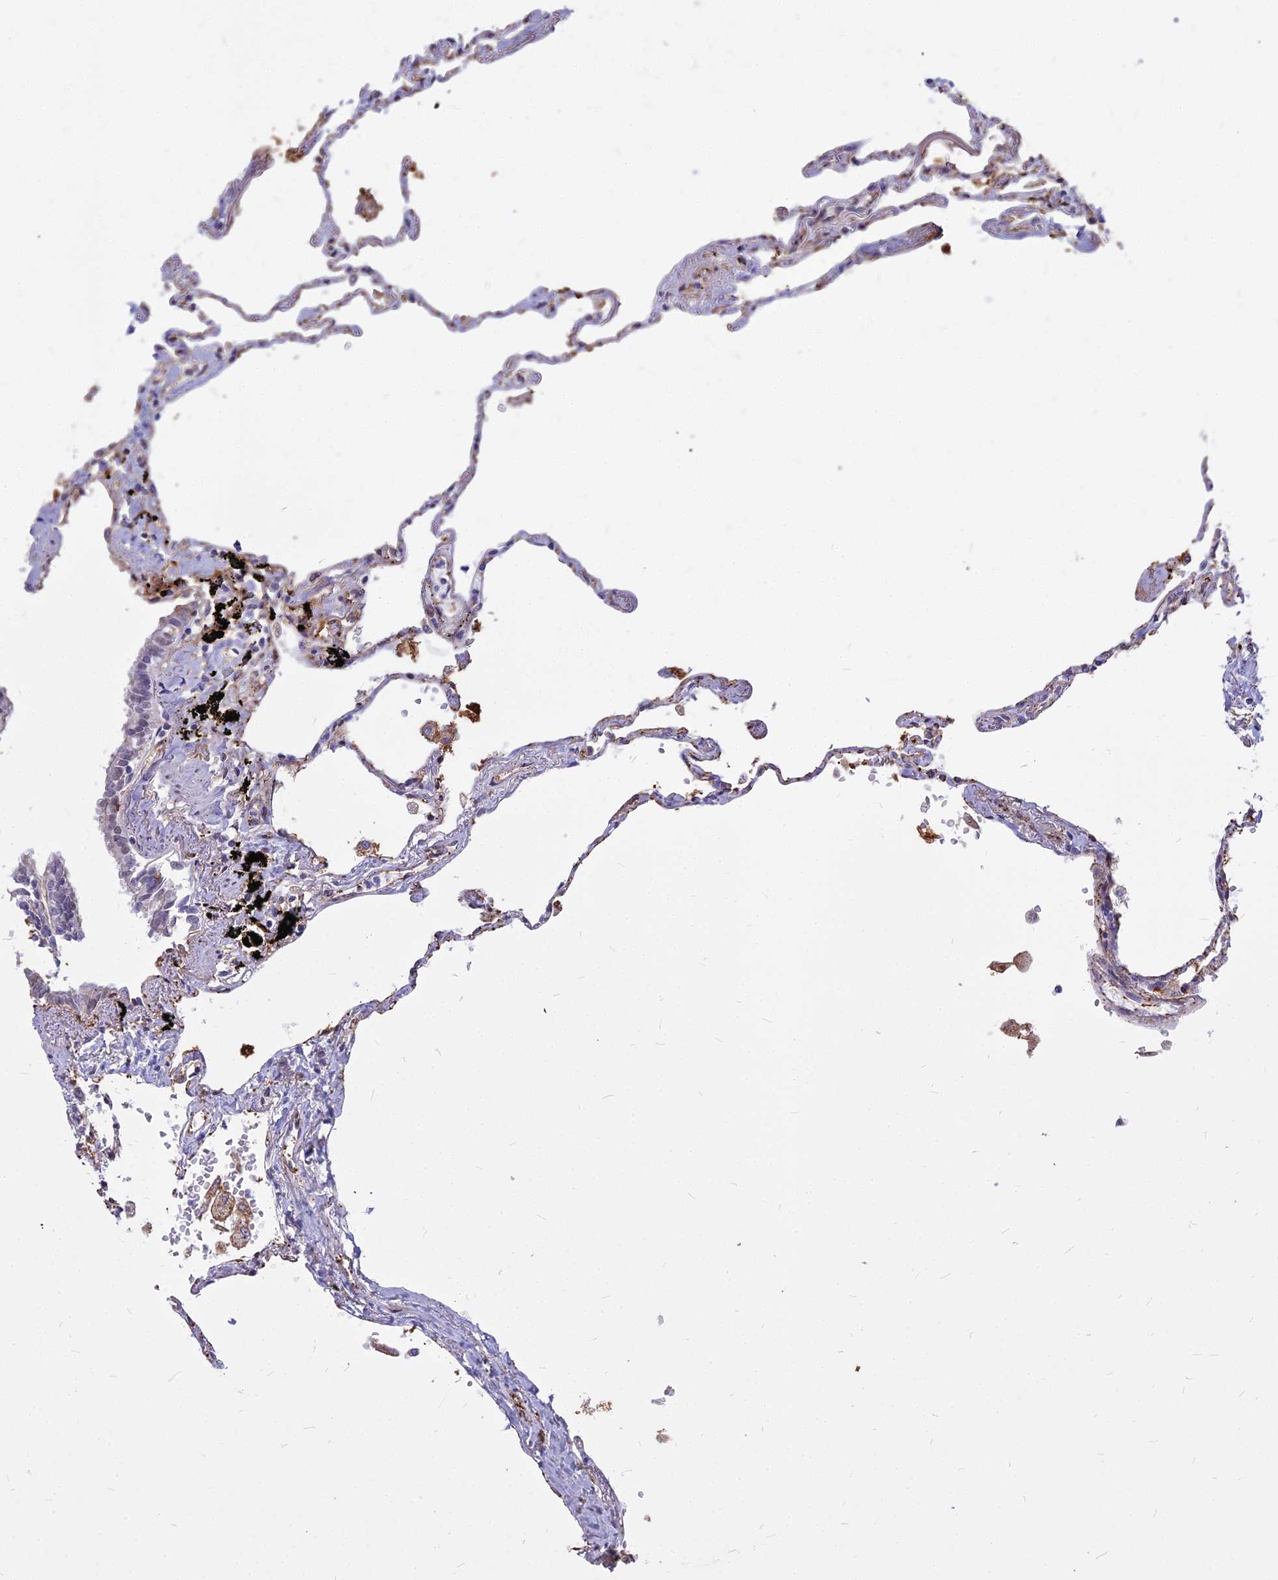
{"staining": {"intensity": "moderate", "quantity": "25%-75%", "location": "nuclear"}, "tissue": "lung", "cell_type": "Alveolar cells", "image_type": "normal", "snomed": [{"axis": "morphology", "description": "Normal tissue, NOS"}, {"axis": "topography", "description": "Lung"}], "caption": "The immunohistochemical stain shows moderate nuclear positivity in alveolar cells of benign lung.", "gene": "ALG10B", "patient": {"sex": "female", "age": 67}}